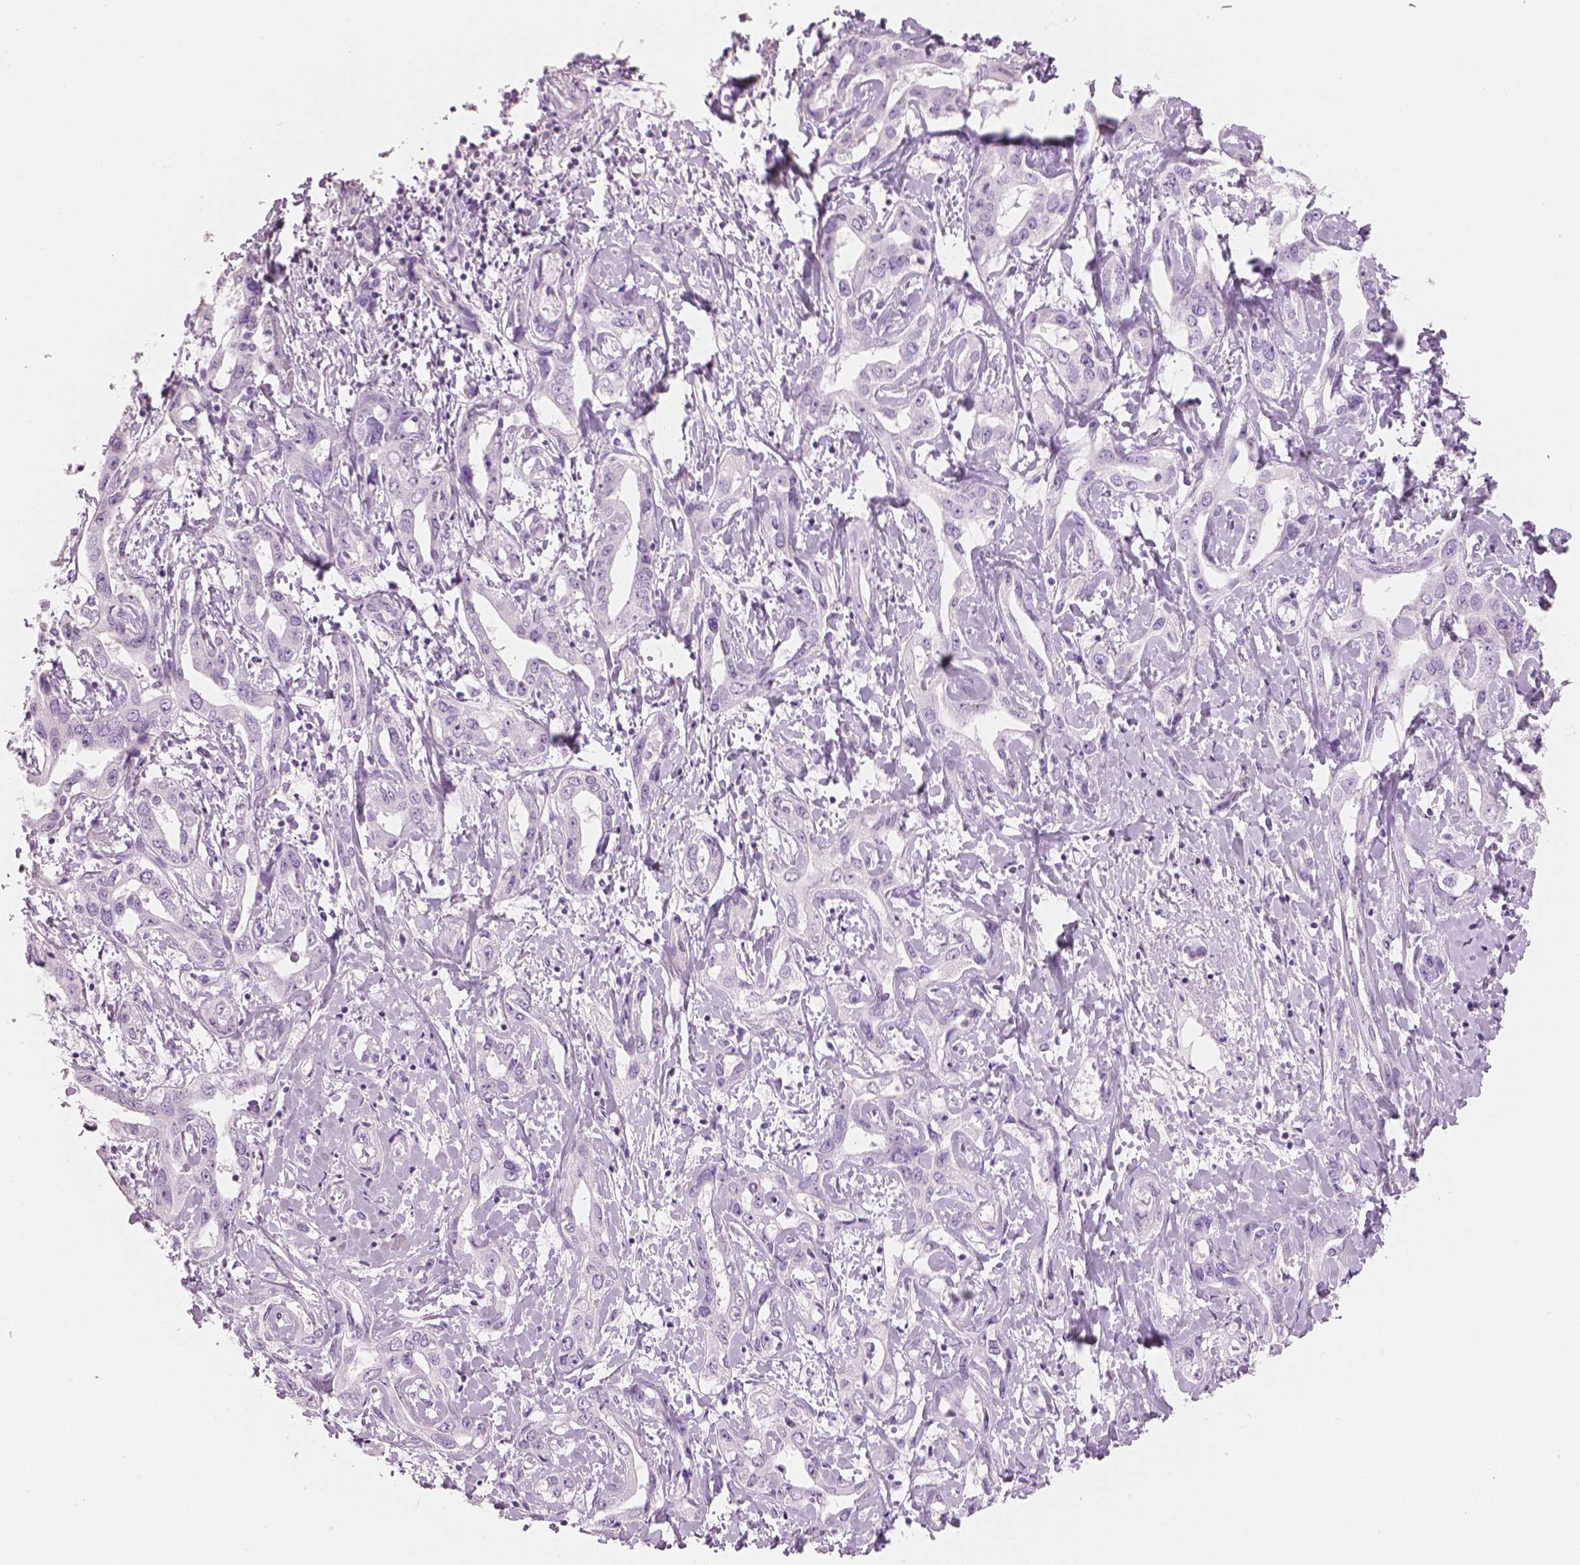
{"staining": {"intensity": "negative", "quantity": "none", "location": "none"}, "tissue": "liver cancer", "cell_type": "Tumor cells", "image_type": "cancer", "snomed": [{"axis": "morphology", "description": "Cholangiocarcinoma"}, {"axis": "topography", "description": "Liver"}], "caption": "High power microscopy micrograph of an IHC micrograph of cholangiocarcinoma (liver), revealing no significant positivity in tumor cells.", "gene": "PLIN4", "patient": {"sex": "male", "age": 59}}